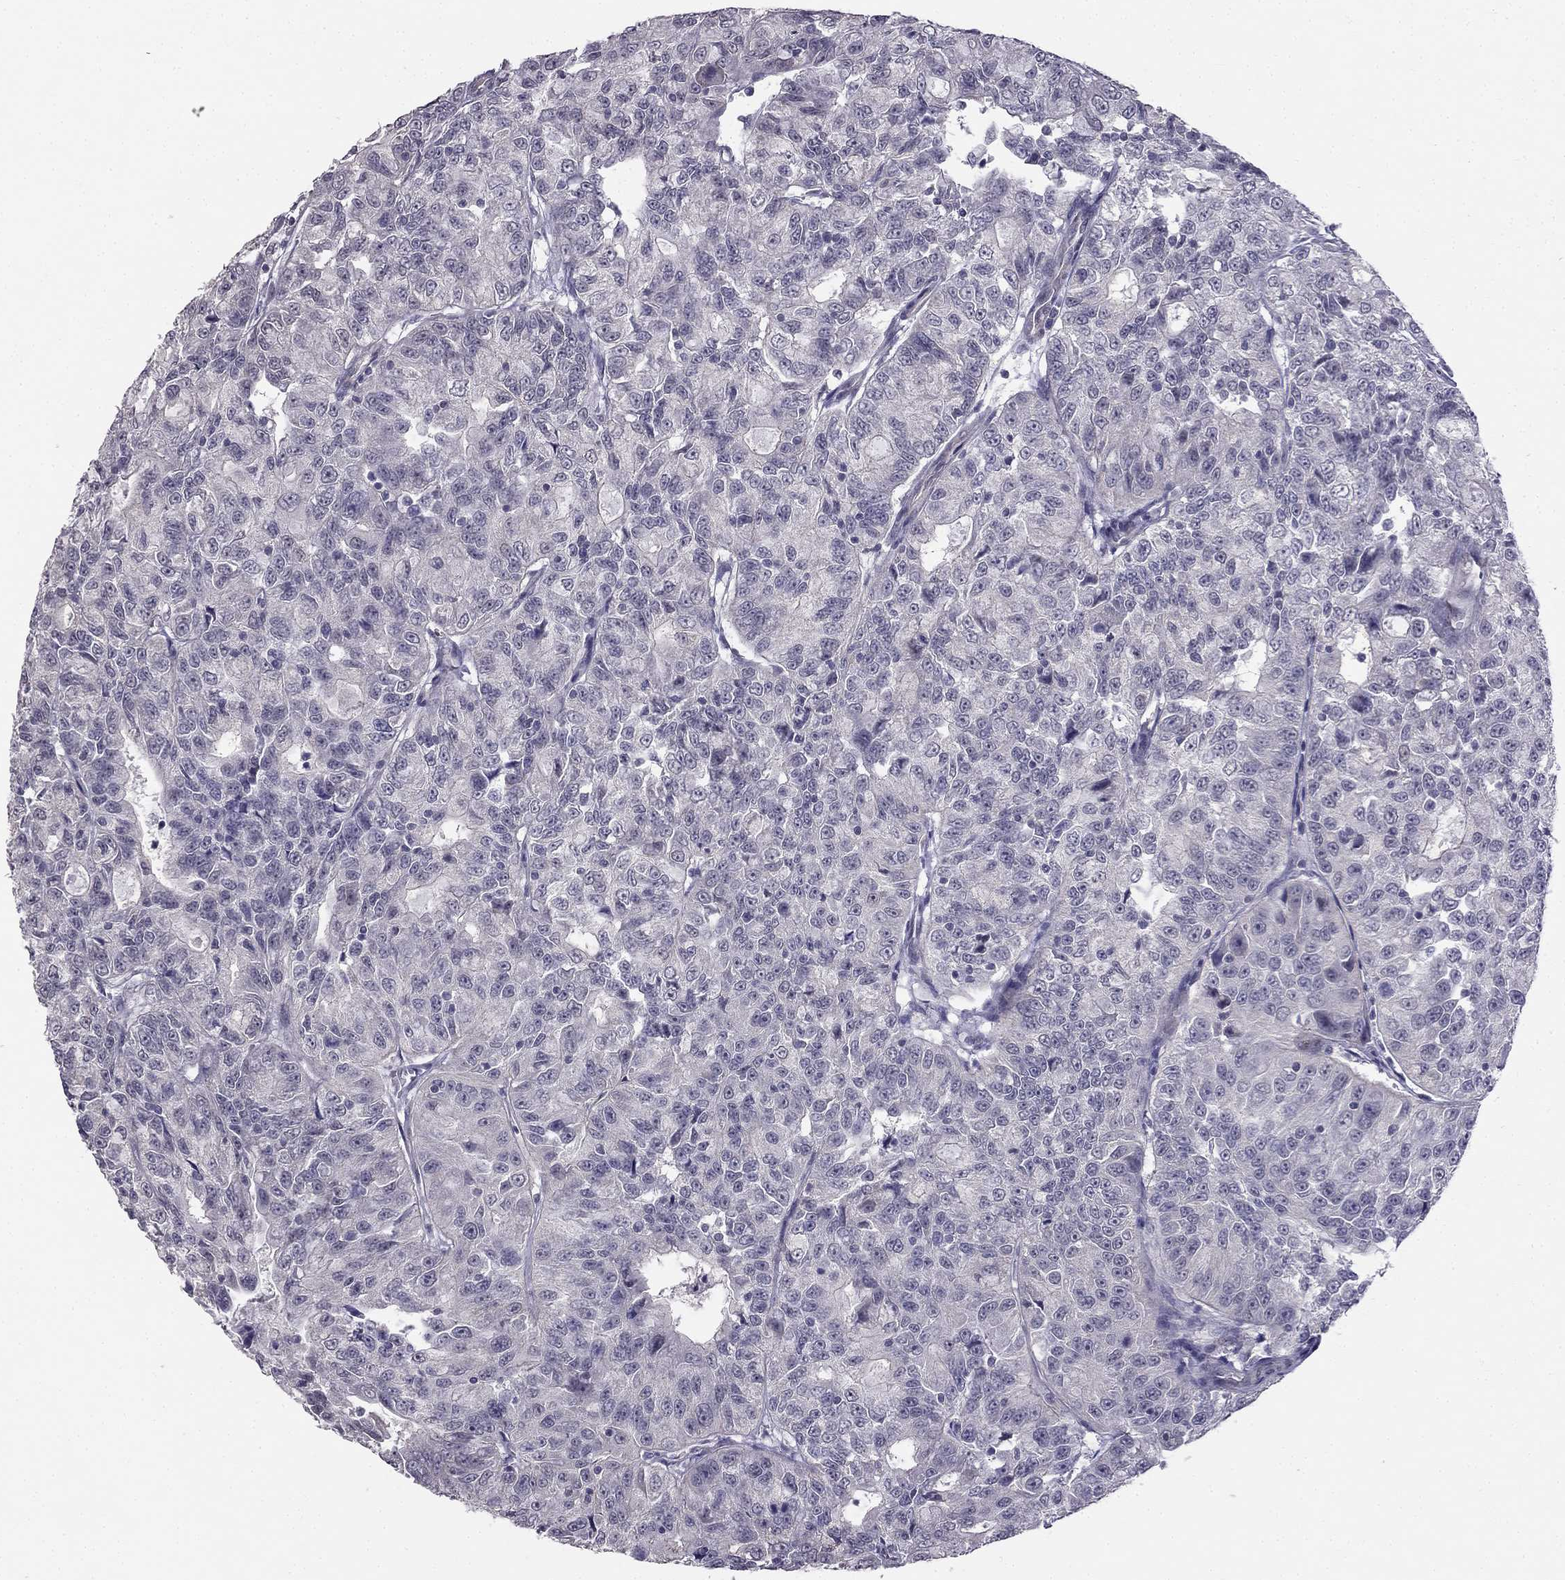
{"staining": {"intensity": "negative", "quantity": "none", "location": "none"}, "tissue": "urothelial cancer", "cell_type": "Tumor cells", "image_type": "cancer", "snomed": [{"axis": "morphology", "description": "Urothelial carcinoma, NOS"}, {"axis": "morphology", "description": "Urothelial carcinoma, High grade"}, {"axis": "topography", "description": "Urinary bladder"}], "caption": "The image reveals no staining of tumor cells in transitional cell carcinoma.", "gene": "HSFX1", "patient": {"sex": "female", "age": 73}}